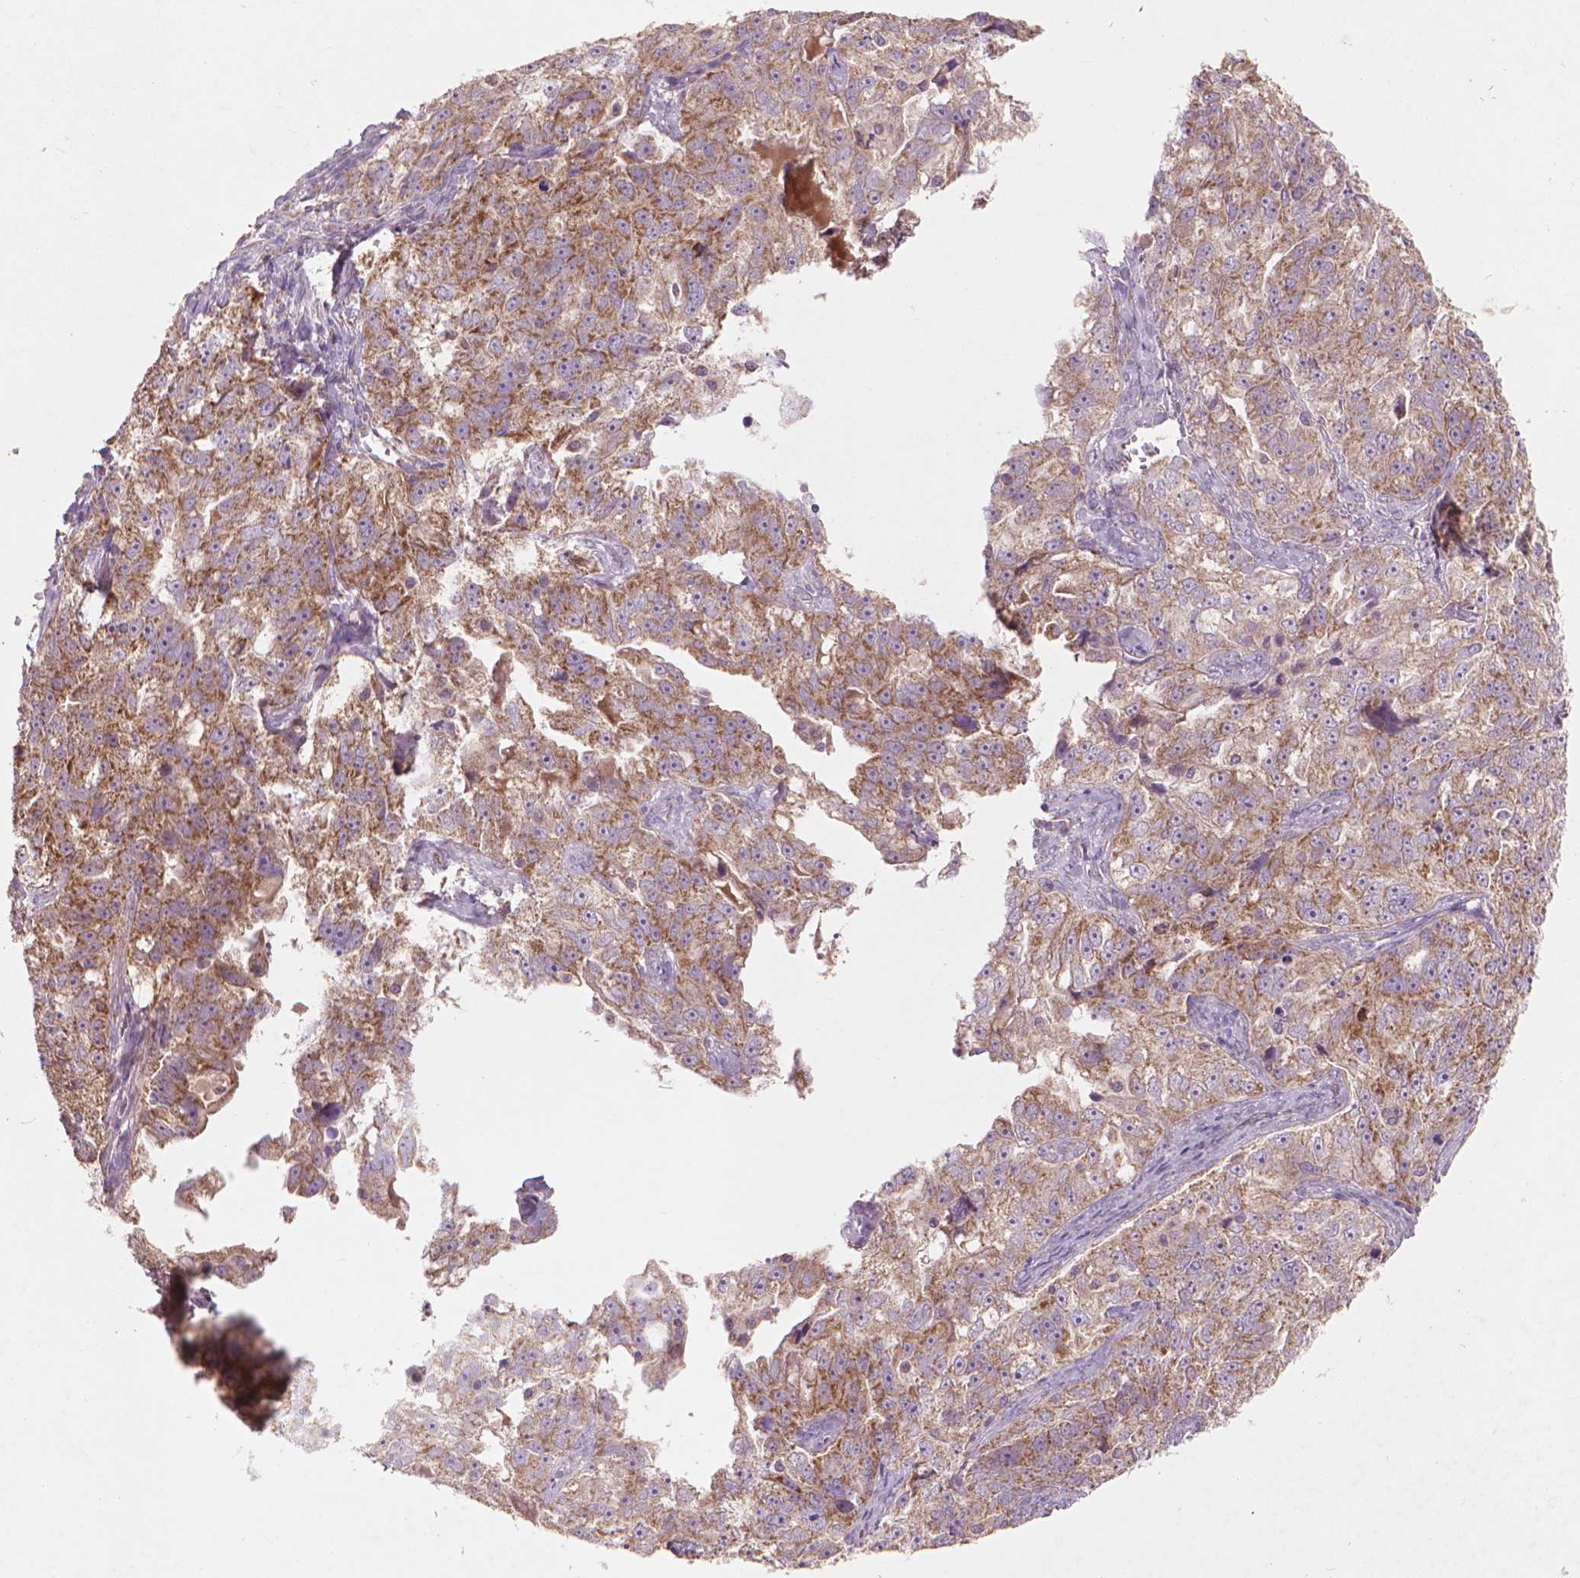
{"staining": {"intensity": "moderate", "quantity": "25%-75%", "location": "cytoplasmic/membranous"}, "tissue": "ovarian cancer", "cell_type": "Tumor cells", "image_type": "cancer", "snomed": [{"axis": "morphology", "description": "Cystadenocarcinoma, serous, NOS"}, {"axis": "topography", "description": "Ovary"}], "caption": "The histopathology image exhibits immunohistochemical staining of serous cystadenocarcinoma (ovarian). There is moderate cytoplasmic/membranous positivity is present in about 25%-75% of tumor cells.", "gene": "NLRX1", "patient": {"sex": "female", "age": 51}}